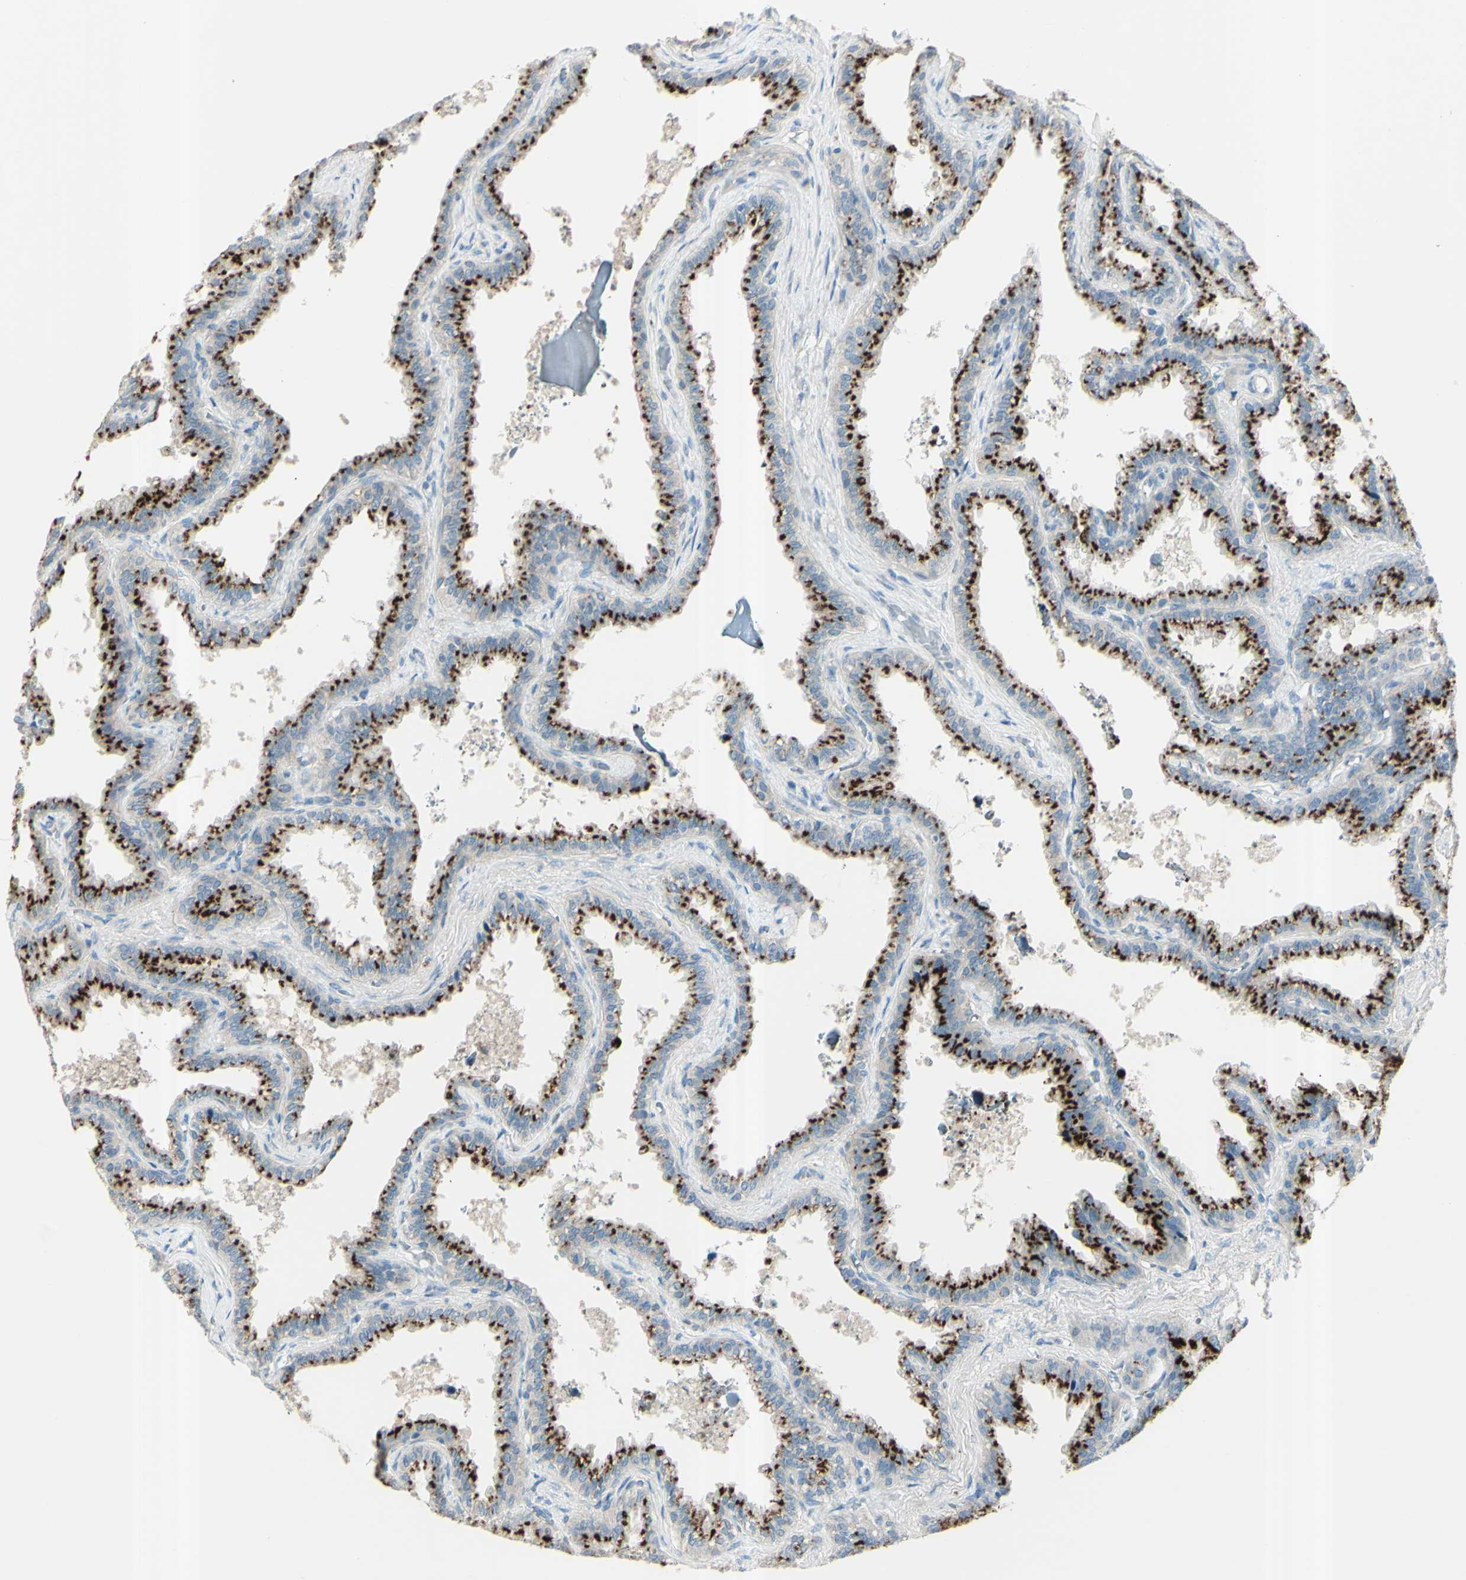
{"staining": {"intensity": "strong", "quantity": ">75%", "location": "cytoplasmic/membranous"}, "tissue": "seminal vesicle", "cell_type": "Glandular cells", "image_type": "normal", "snomed": [{"axis": "morphology", "description": "Normal tissue, NOS"}, {"axis": "topography", "description": "Seminal veicle"}], "caption": "Immunohistochemistry (IHC) staining of unremarkable seminal vesicle, which displays high levels of strong cytoplasmic/membranous positivity in about >75% of glandular cells indicating strong cytoplasmic/membranous protein staining. The staining was performed using DAB (brown) for protein detection and nuclei were counterstained in hematoxylin (blue).", "gene": "B4GALT1", "patient": {"sex": "male", "age": 46}}